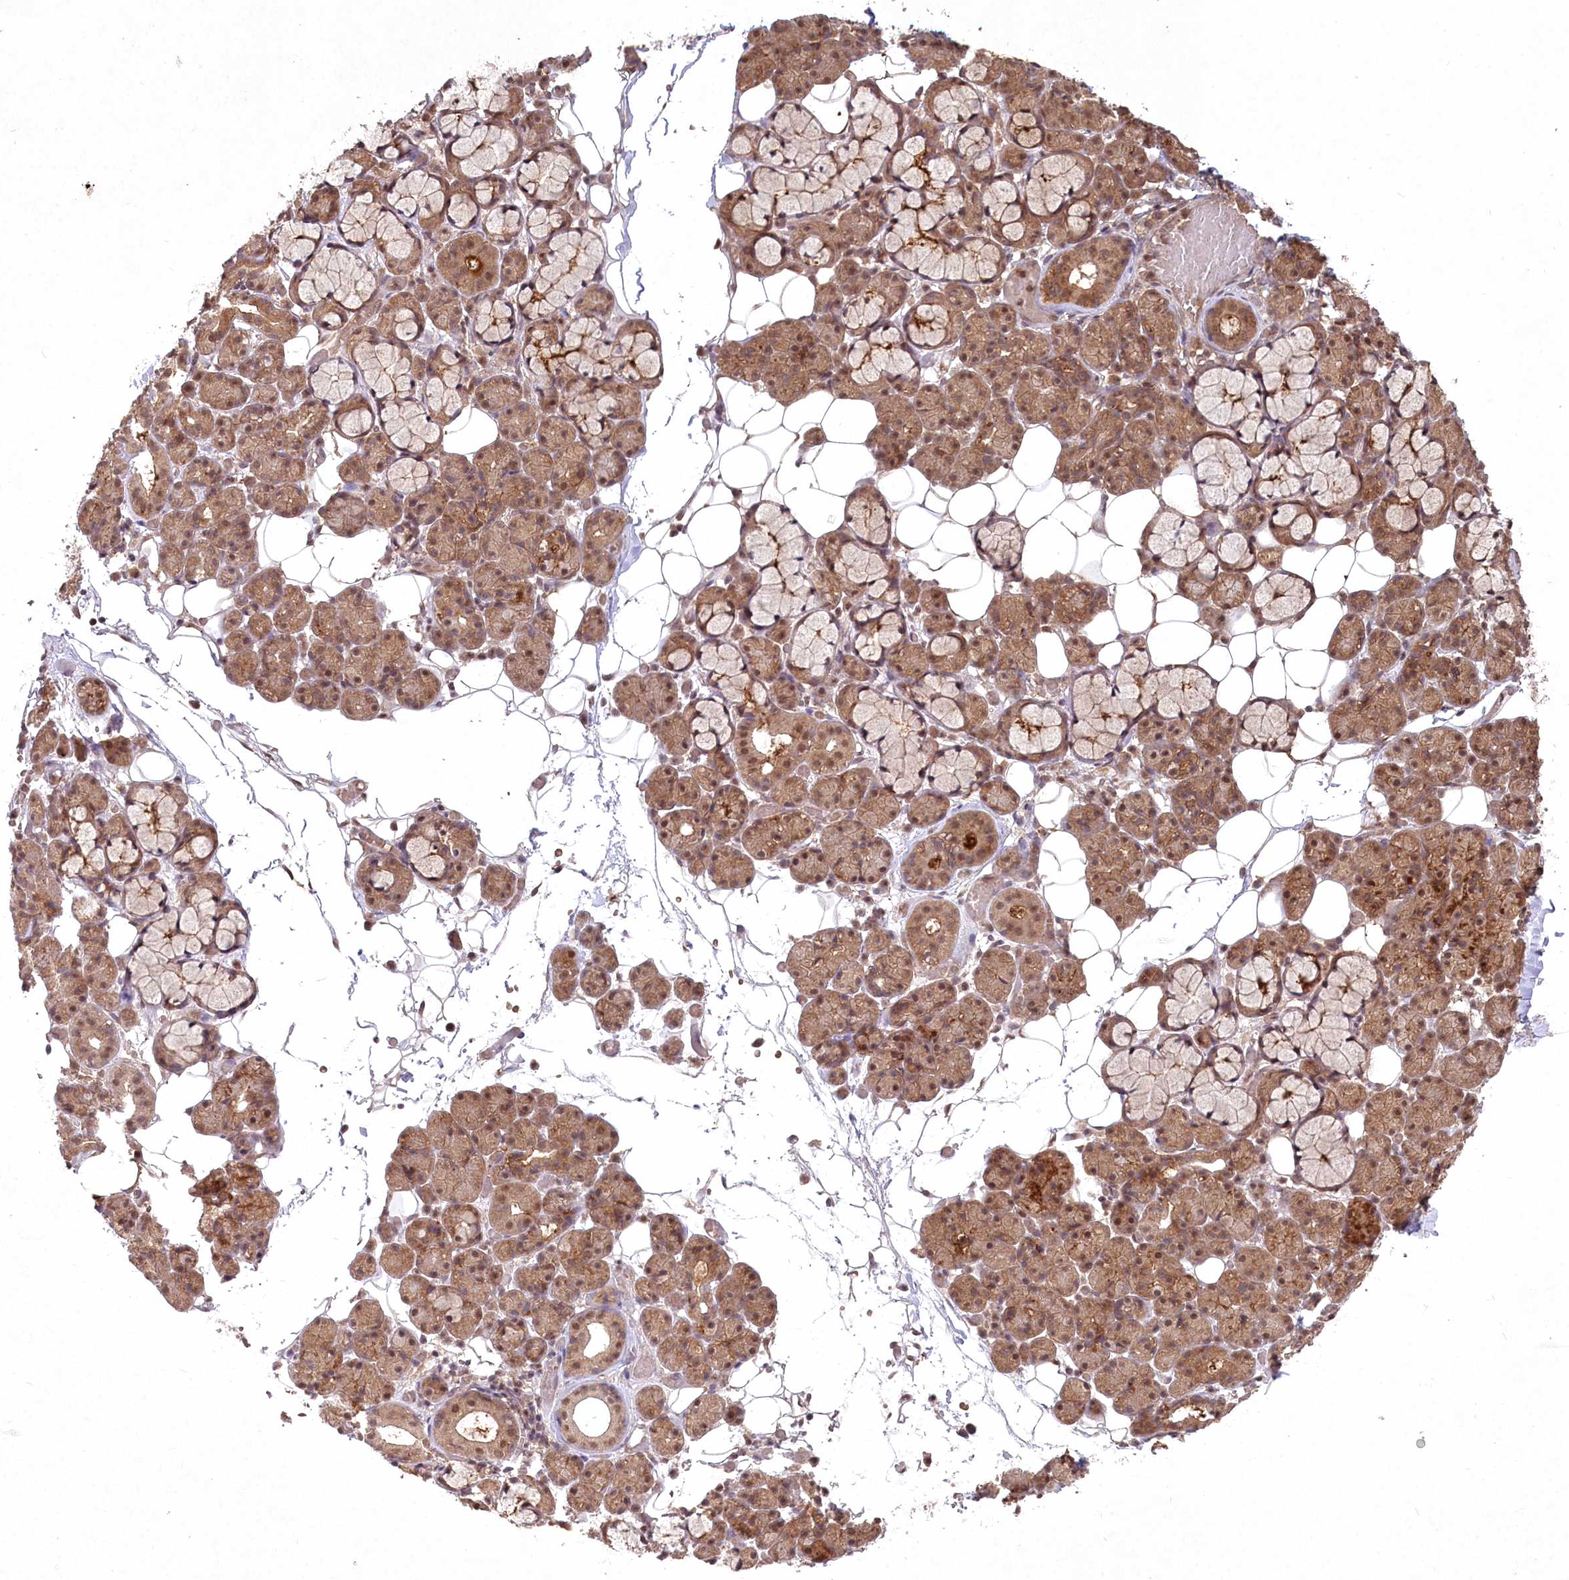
{"staining": {"intensity": "moderate", "quantity": ">75%", "location": "cytoplasmic/membranous,nuclear"}, "tissue": "salivary gland", "cell_type": "Glandular cells", "image_type": "normal", "snomed": [{"axis": "morphology", "description": "Normal tissue, NOS"}, {"axis": "topography", "description": "Salivary gland"}], "caption": "IHC histopathology image of unremarkable salivary gland stained for a protein (brown), which exhibits medium levels of moderate cytoplasmic/membranous,nuclear positivity in approximately >75% of glandular cells.", "gene": "PSMA1", "patient": {"sex": "male", "age": 63}}